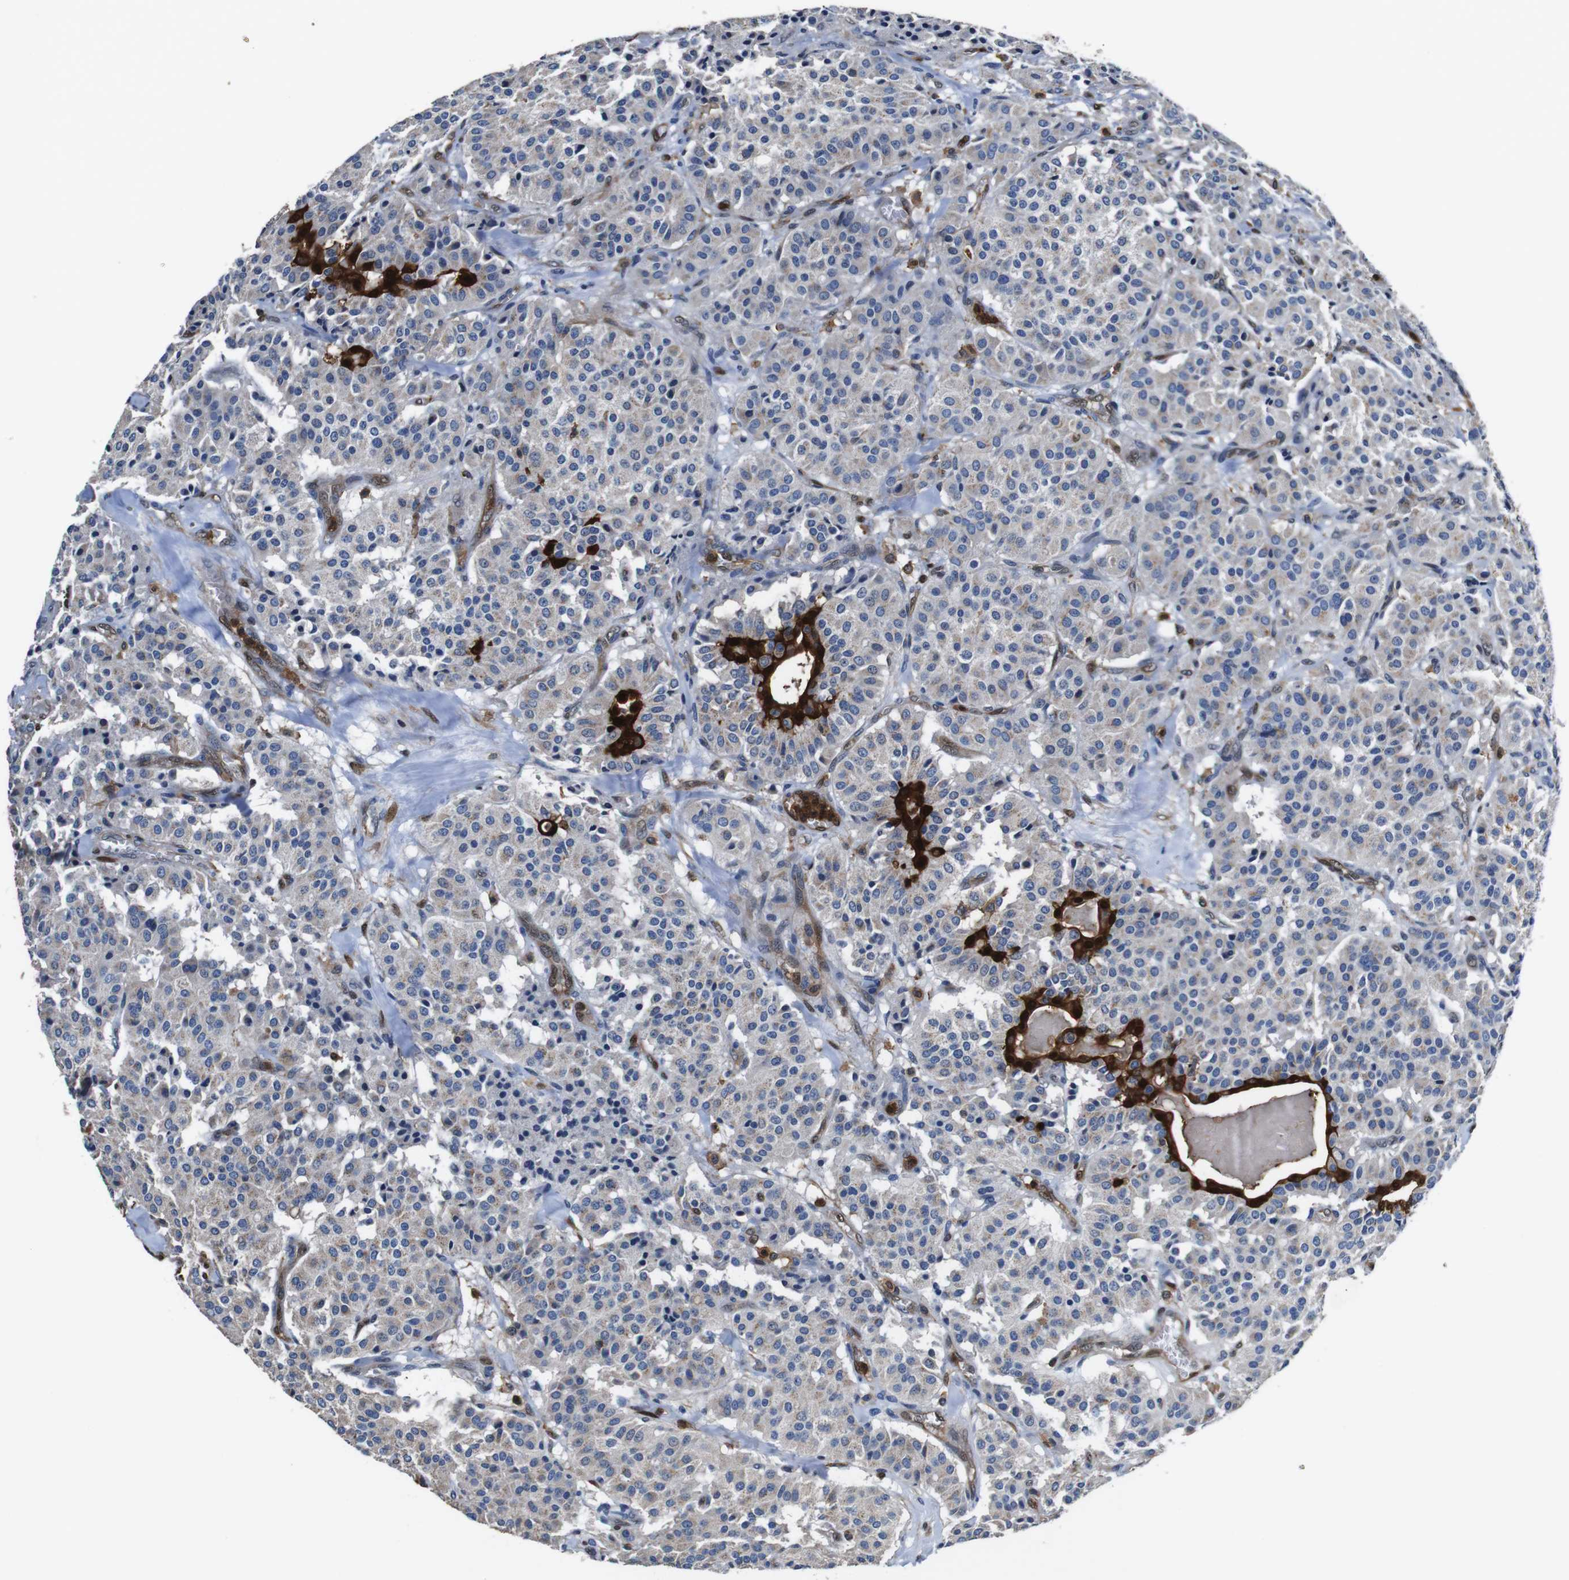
{"staining": {"intensity": "weak", "quantity": "<25%", "location": "cytoplasmic/membranous"}, "tissue": "carcinoid", "cell_type": "Tumor cells", "image_type": "cancer", "snomed": [{"axis": "morphology", "description": "Carcinoid, malignant, NOS"}, {"axis": "topography", "description": "Lung"}], "caption": "Photomicrograph shows no protein expression in tumor cells of malignant carcinoid tissue.", "gene": "ANXA1", "patient": {"sex": "male", "age": 30}}